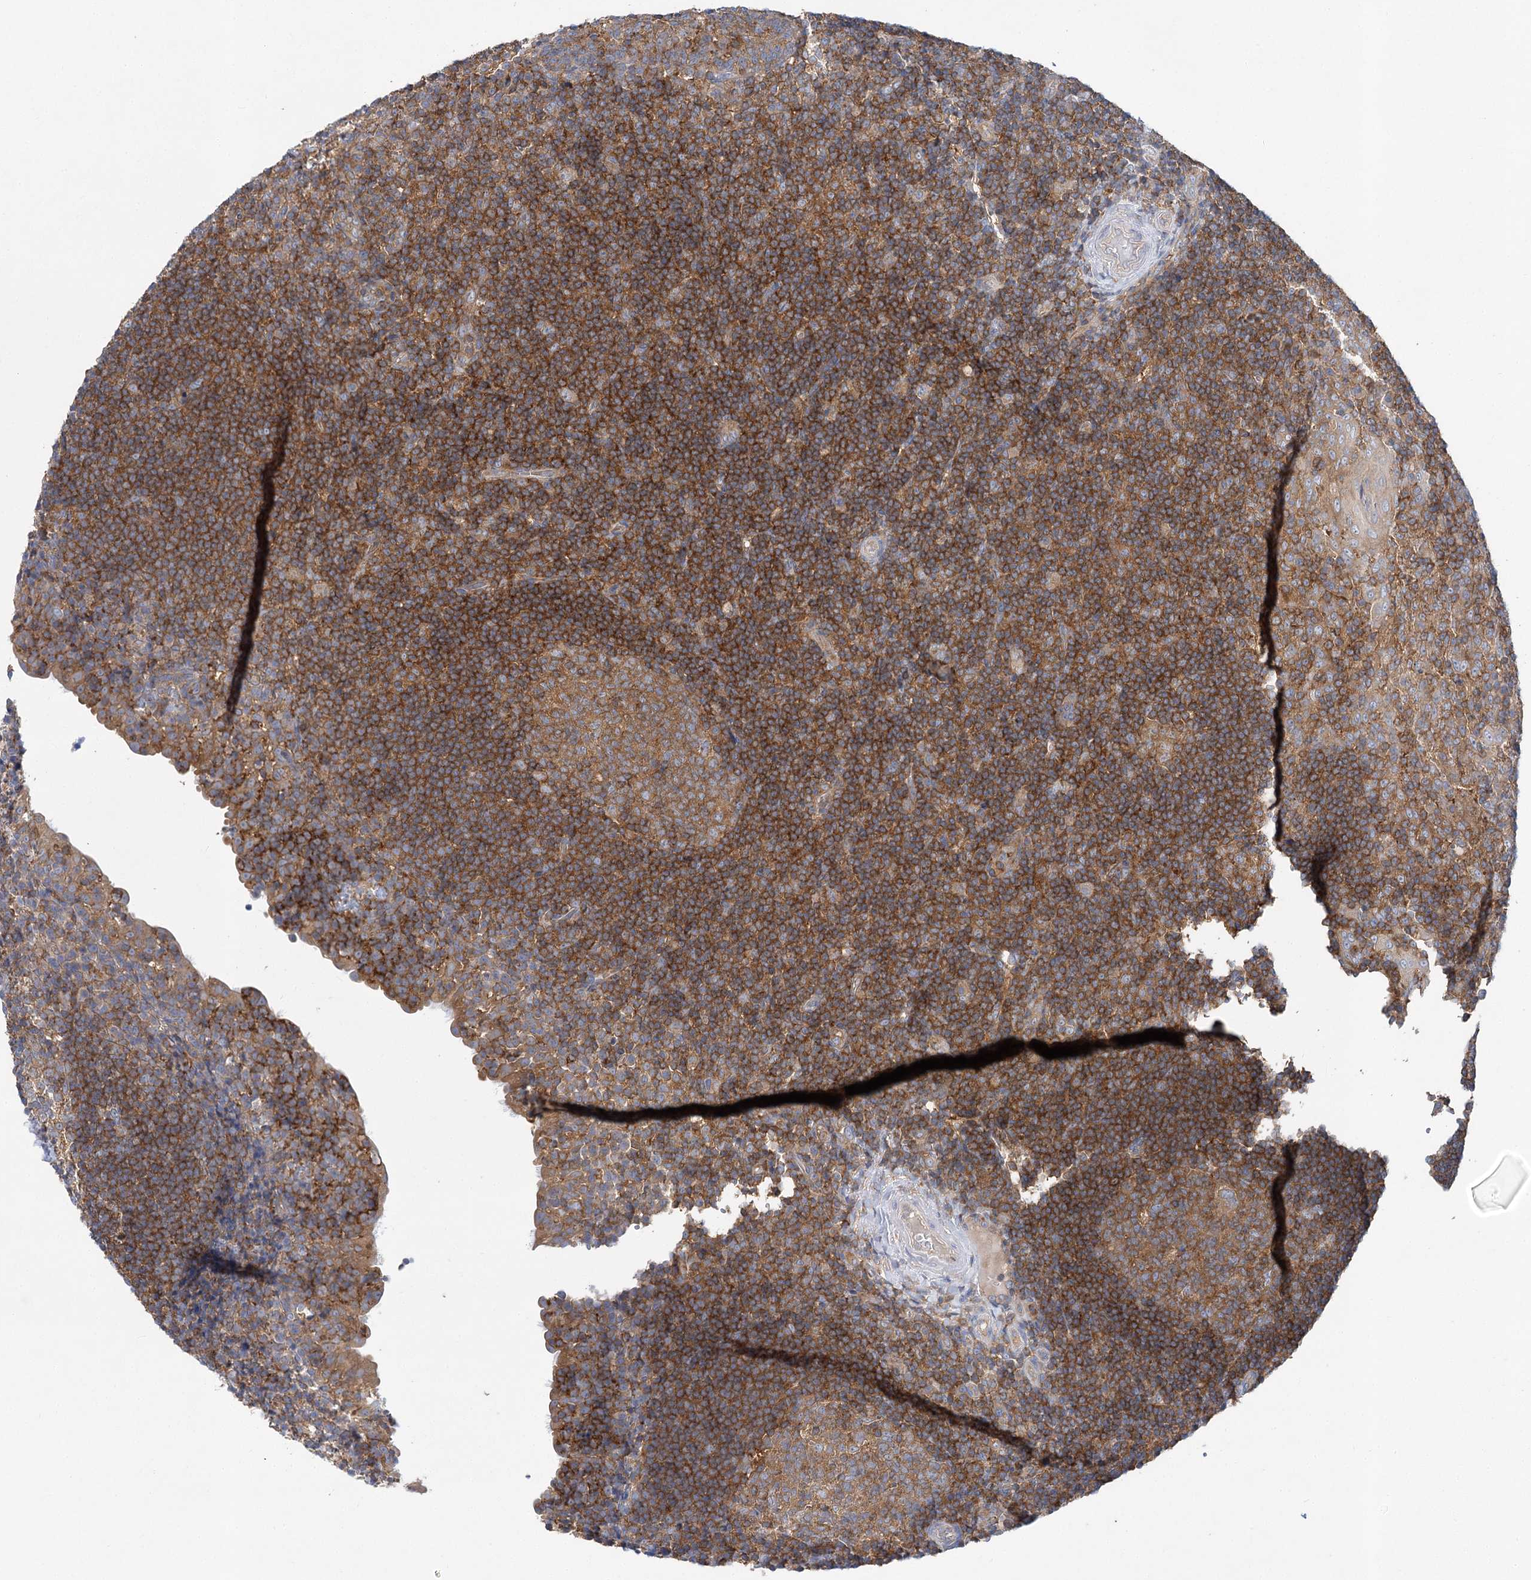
{"staining": {"intensity": "moderate", "quantity": ">75%", "location": "cytoplasmic/membranous"}, "tissue": "tonsil", "cell_type": "Germinal center cells", "image_type": "normal", "snomed": [{"axis": "morphology", "description": "Normal tissue, NOS"}, {"axis": "topography", "description": "Tonsil"}], "caption": "Human tonsil stained with a brown dye exhibits moderate cytoplasmic/membranous positive staining in approximately >75% of germinal center cells.", "gene": "ABRAXAS2", "patient": {"sex": "female", "age": 40}}